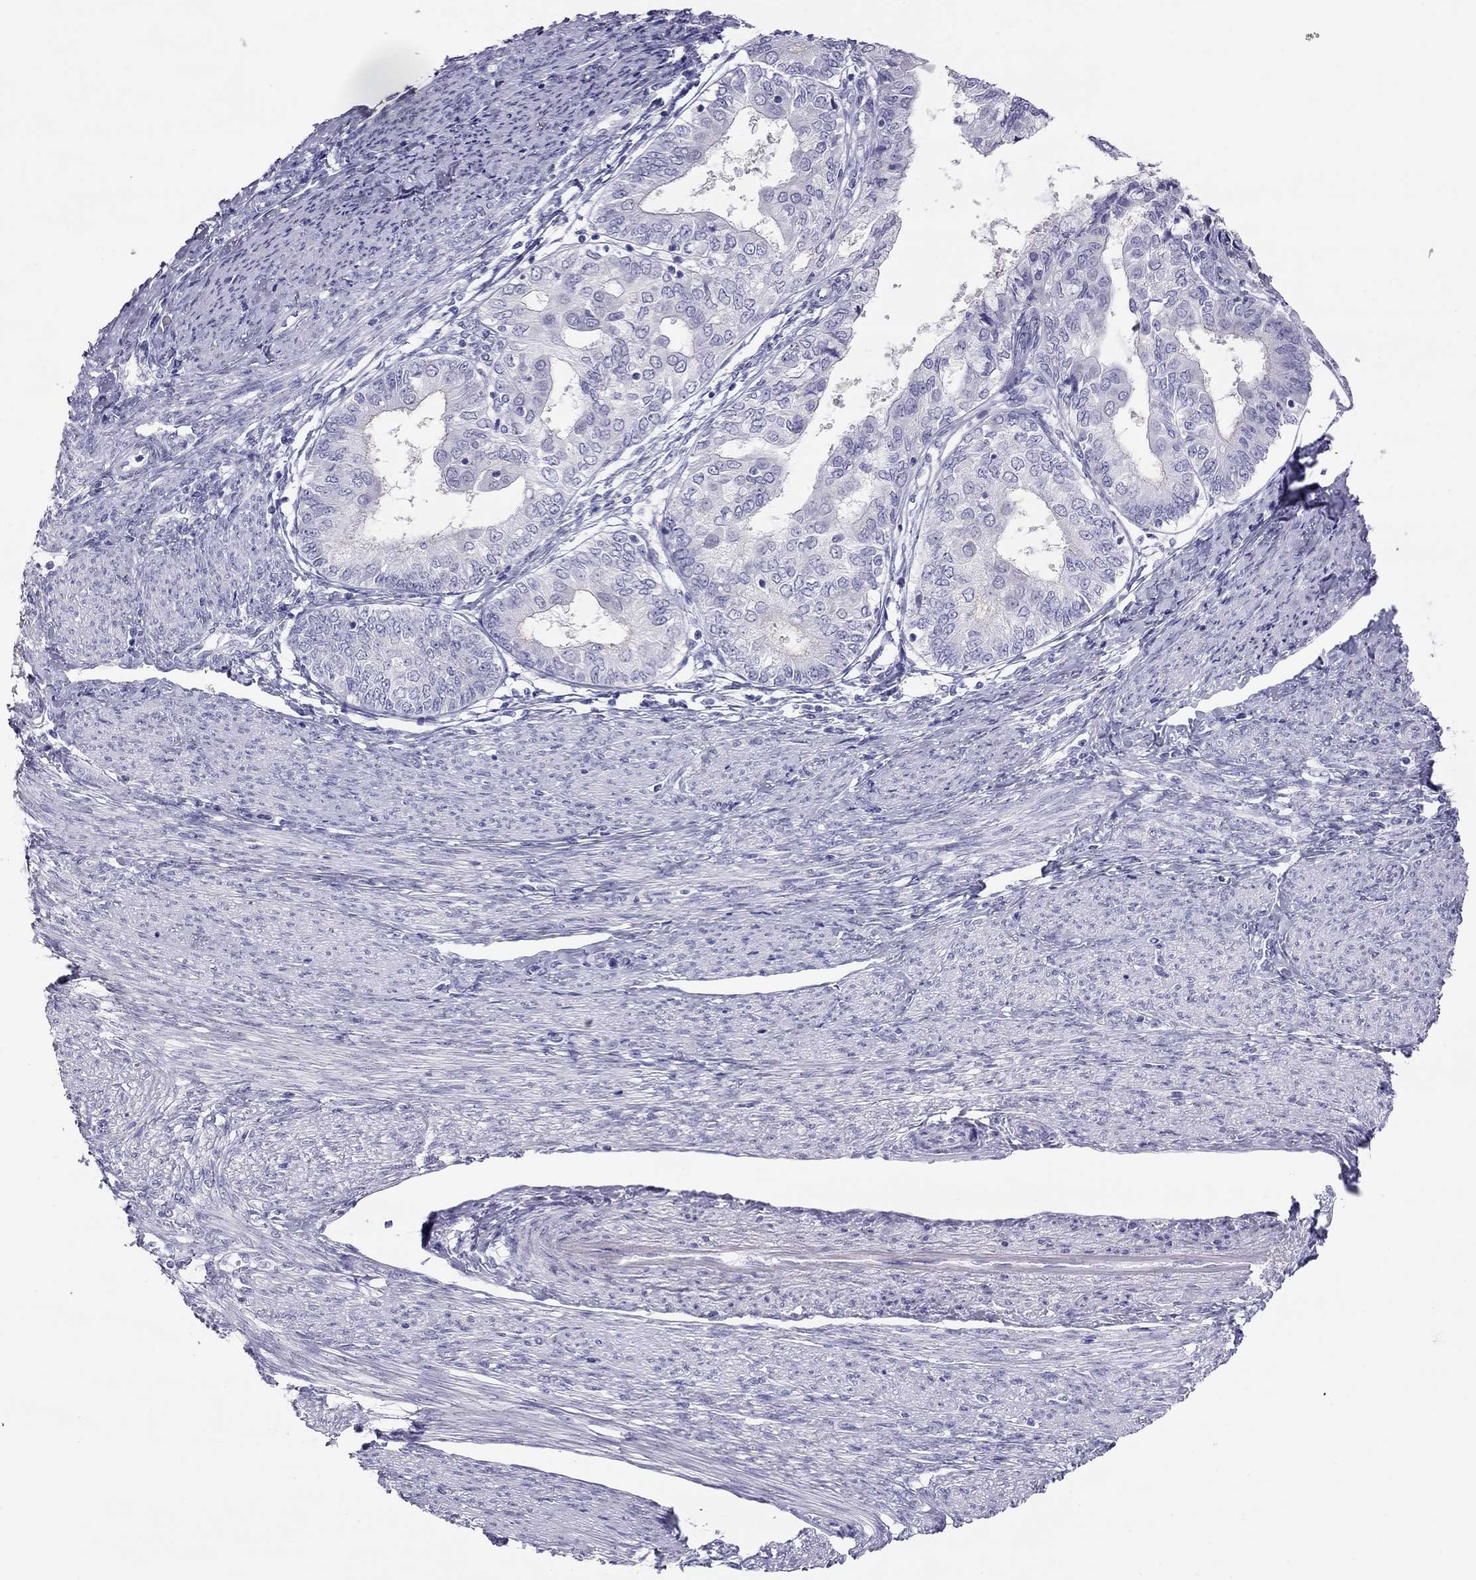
{"staining": {"intensity": "negative", "quantity": "none", "location": "none"}, "tissue": "endometrial cancer", "cell_type": "Tumor cells", "image_type": "cancer", "snomed": [{"axis": "morphology", "description": "Adenocarcinoma, NOS"}, {"axis": "topography", "description": "Endometrium"}], "caption": "IHC histopathology image of neoplastic tissue: endometrial adenocarcinoma stained with DAB exhibits no significant protein positivity in tumor cells.", "gene": "KCNV2", "patient": {"sex": "female", "age": 68}}